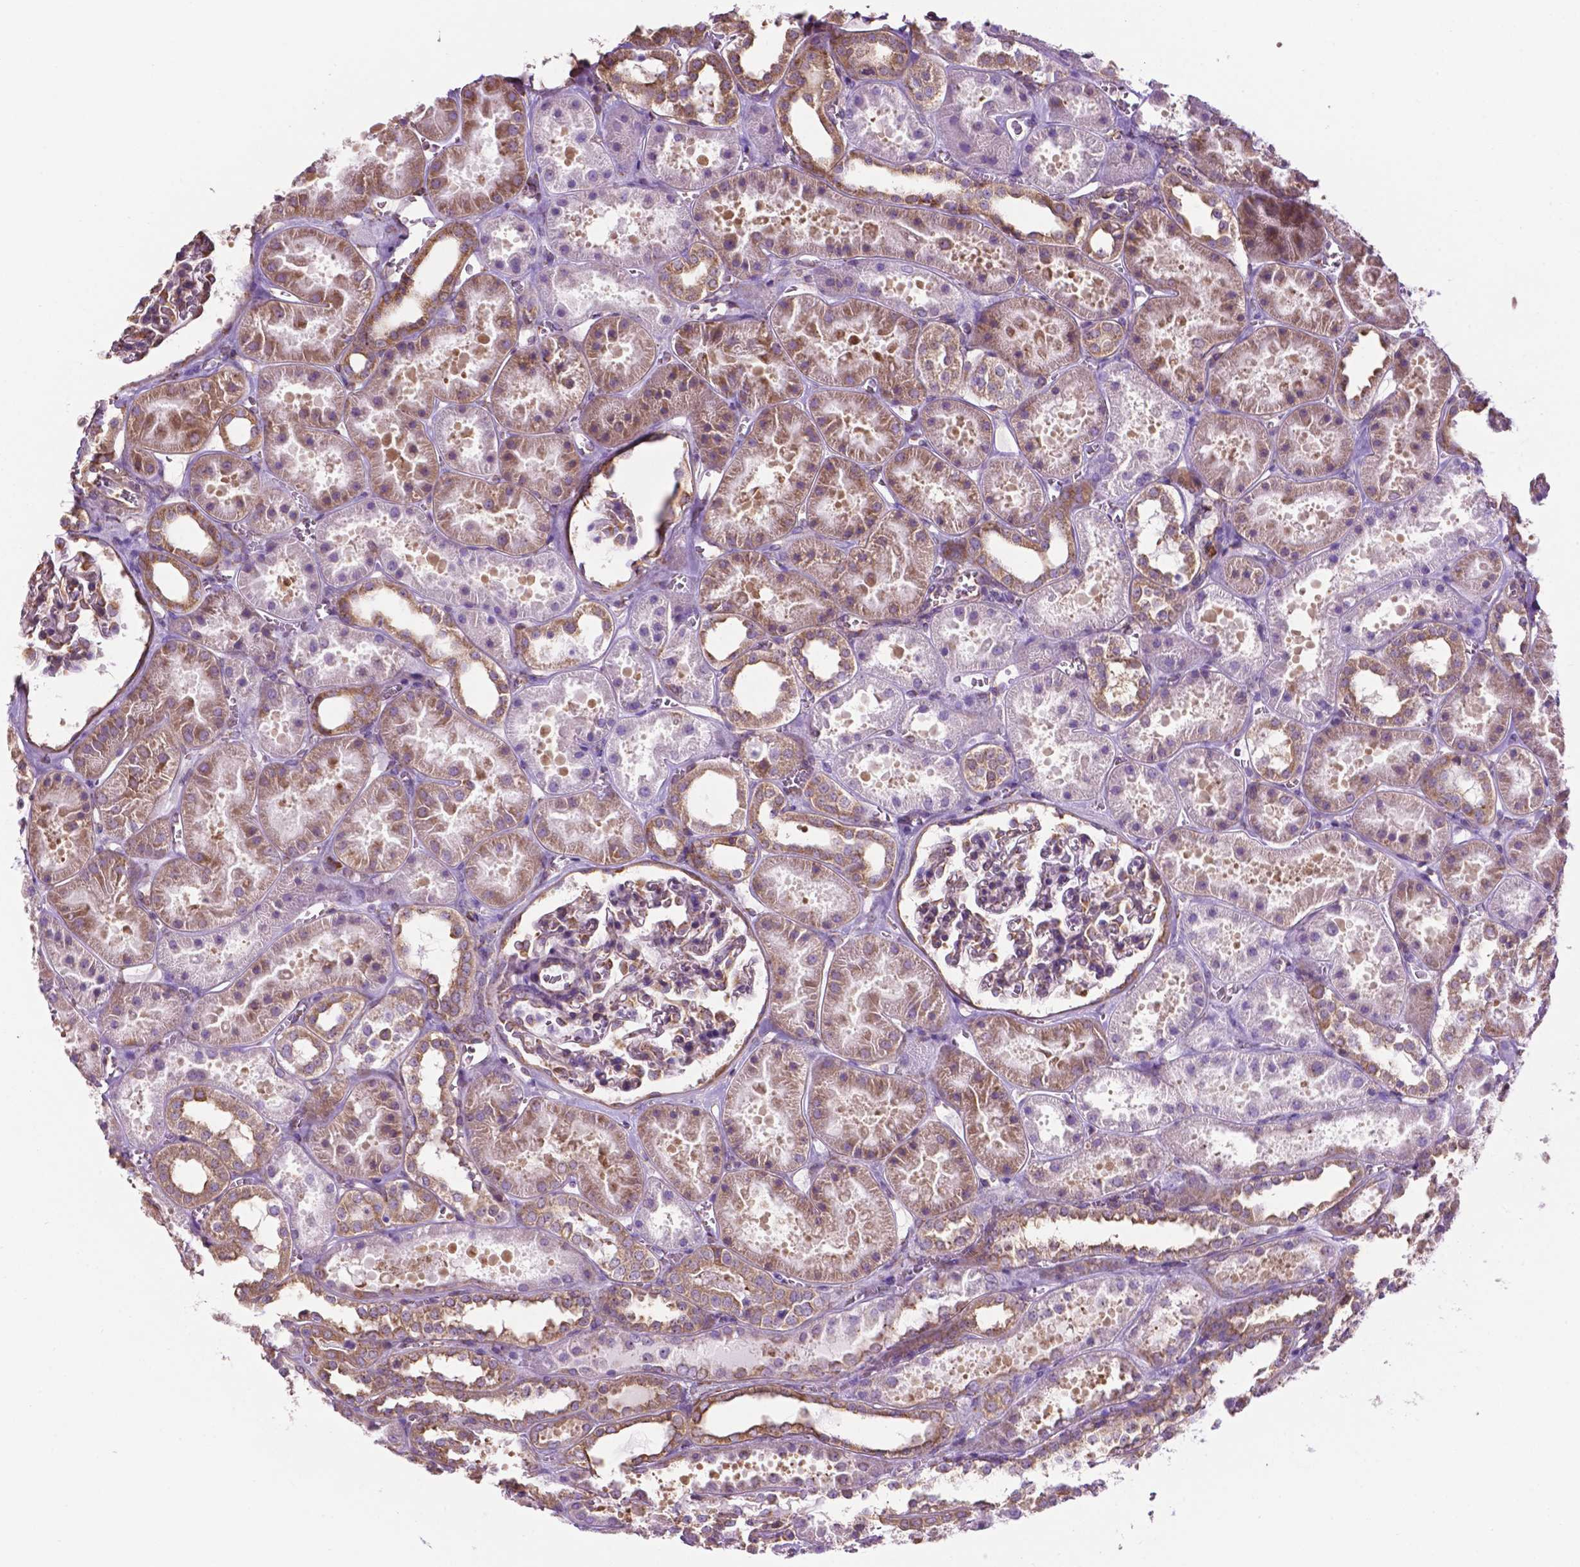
{"staining": {"intensity": "weak", "quantity": "25%-75%", "location": "cytoplasmic/membranous"}, "tissue": "kidney", "cell_type": "Cells in glomeruli", "image_type": "normal", "snomed": [{"axis": "morphology", "description": "Normal tissue, NOS"}, {"axis": "topography", "description": "Kidney"}], "caption": "Cells in glomeruli reveal low levels of weak cytoplasmic/membranous positivity in approximately 25%-75% of cells in unremarkable kidney.", "gene": "RPL29", "patient": {"sex": "female", "age": 41}}